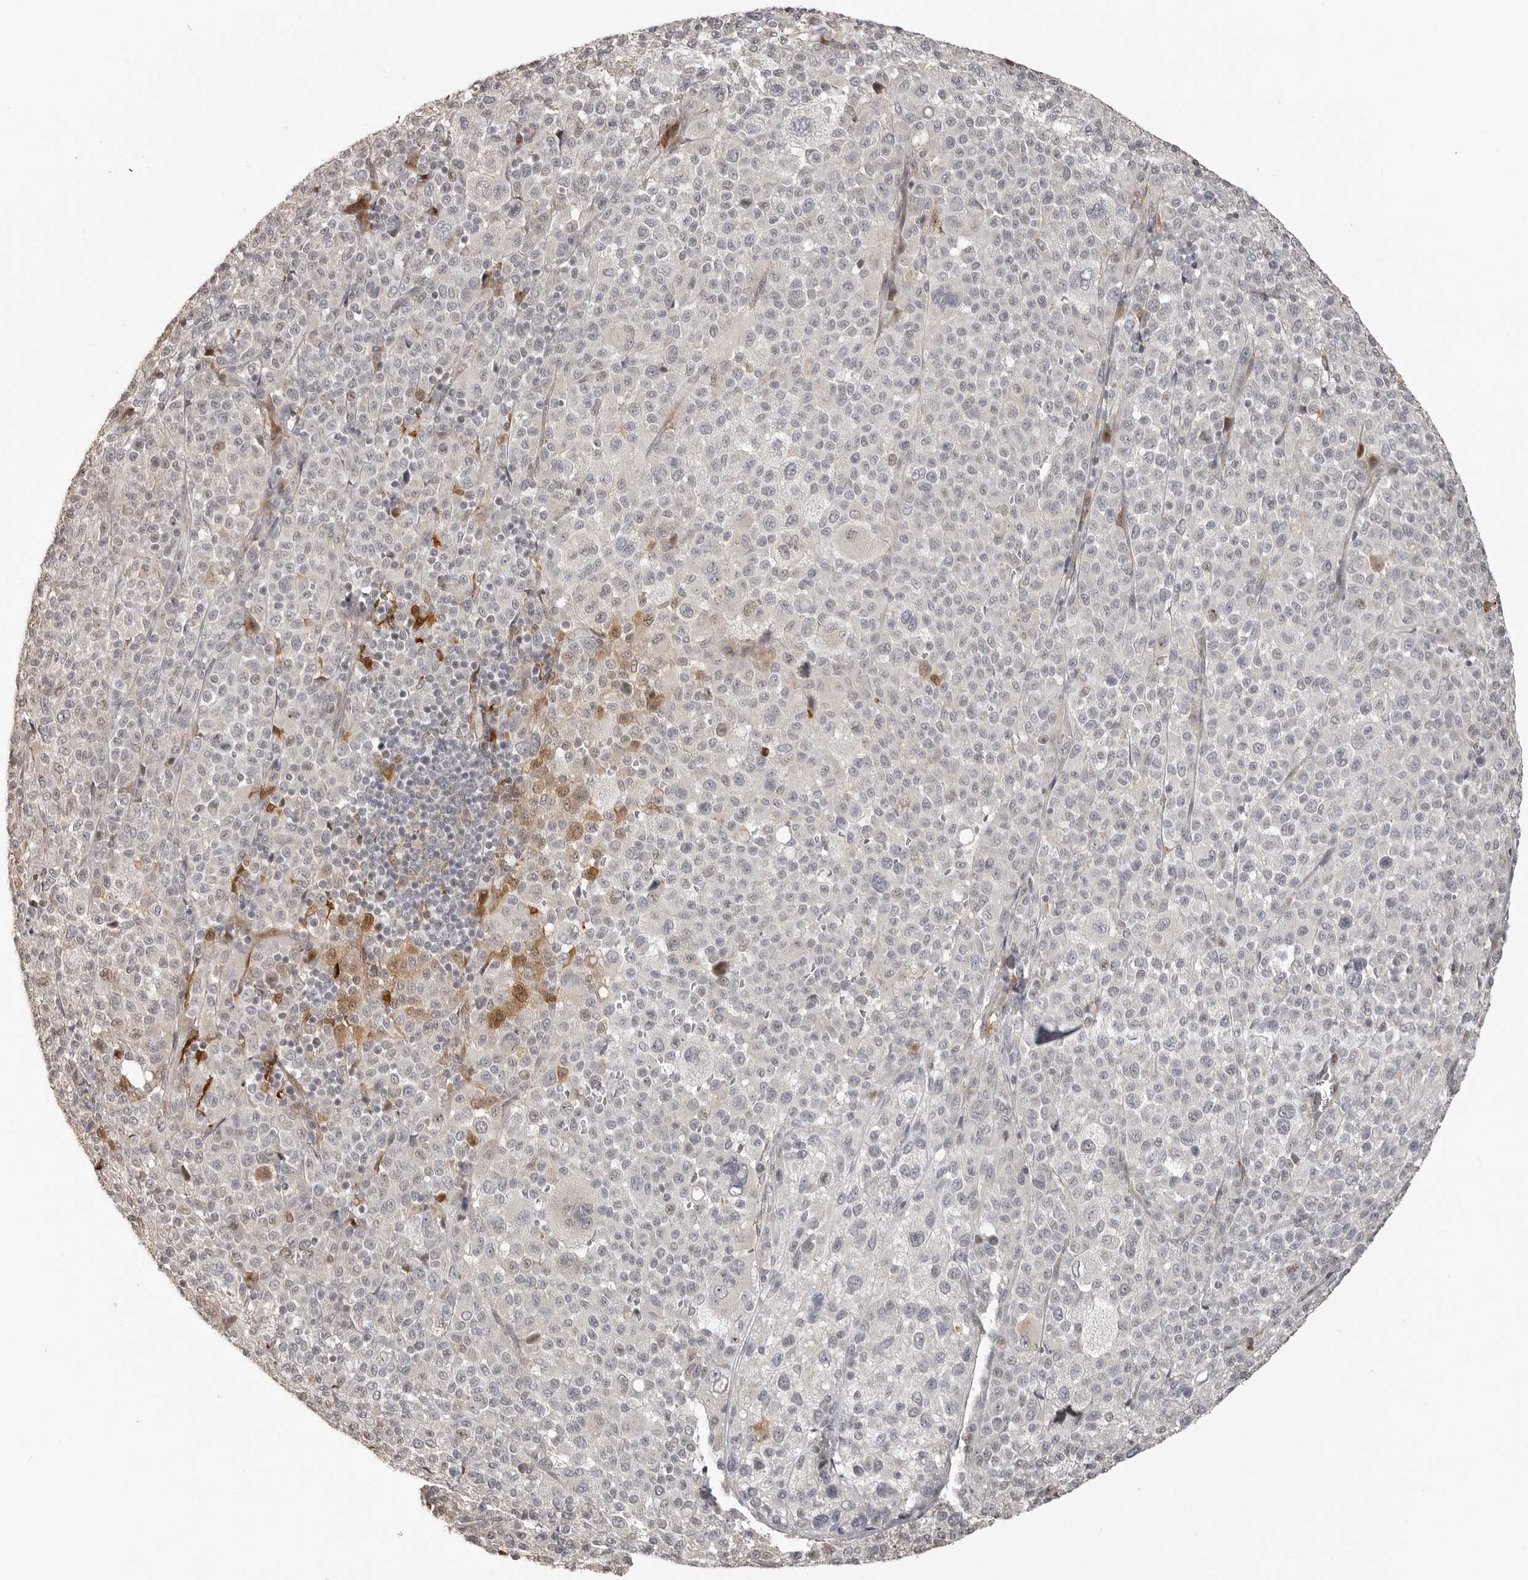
{"staining": {"intensity": "negative", "quantity": "none", "location": "none"}, "tissue": "melanoma", "cell_type": "Tumor cells", "image_type": "cancer", "snomed": [{"axis": "morphology", "description": "Malignant melanoma, Metastatic site"}, {"axis": "topography", "description": "Skin"}], "caption": "Immunohistochemistry image of neoplastic tissue: melanoma stained with DAB shows no significant protein expression in tumor cells. (Brightfield microscopy of DAB immunohistochemistry at high magnification).", "gene": "IDO1", "patient": {"sex": "female", "age": 74}}